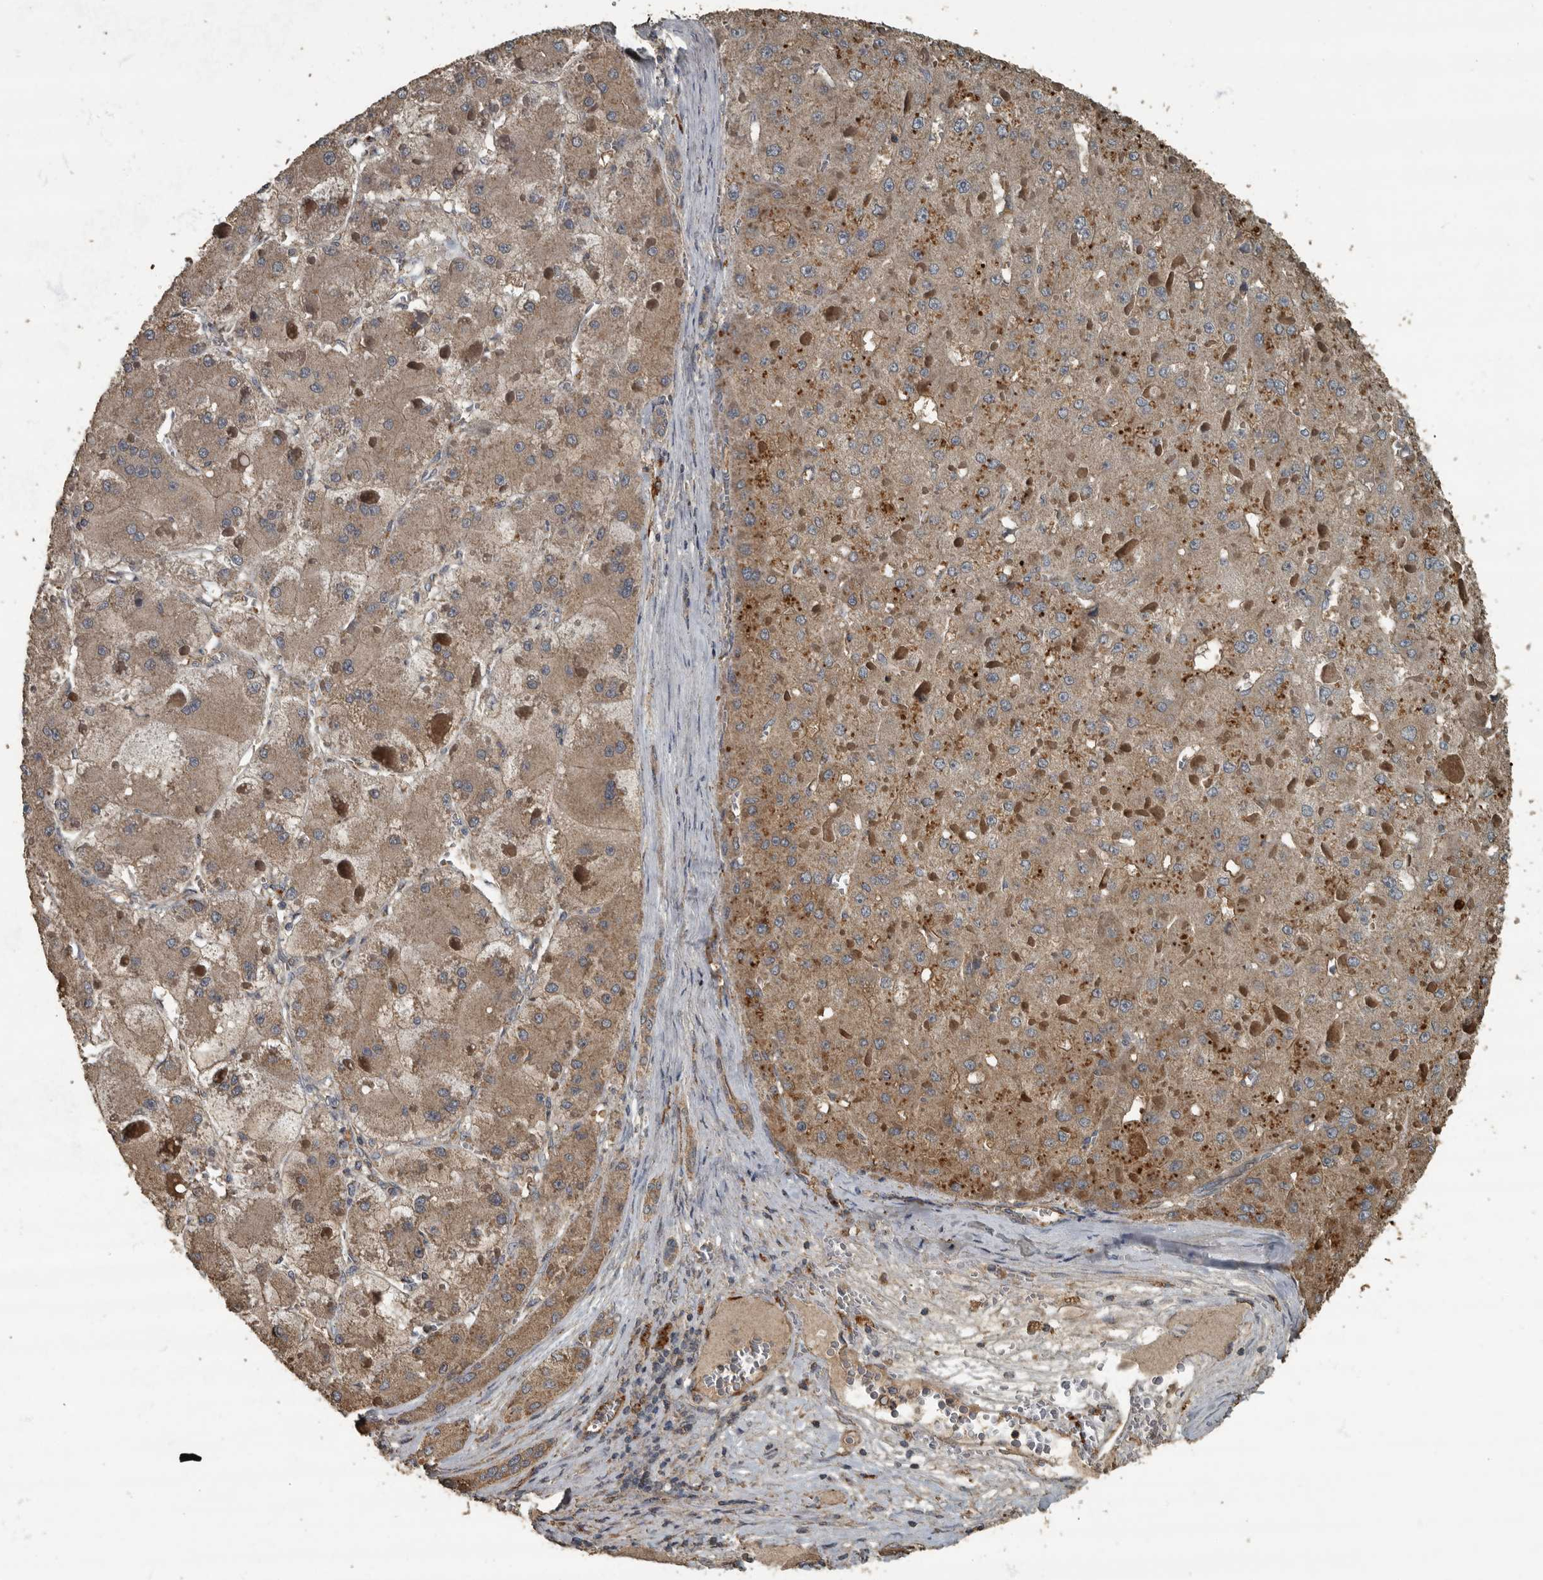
{"staining": {"intensity": "weak", "quantity": ">75%", "location": "cytoplasmic/membranous"}, "tissue": "liver cancer", "cell_type": "Tumor cells", "image_type": "cancer", "snomed": [{"axis": "morphology", "description": "Carcinoma, Hepatocellular, NOS"}, {"axis": "topography", "description": "Liver"}], "caption": "Liver cancer (hepatocellular carcinoma) tissue shows weak cytoplasmic/membranous expression in about >75% of tumor cells Using DAB (3,3'-diaminobenzidine) (brown) and hematoxylin (blue) stains, captured at high magnification using brightfield microscopy.", "gene": "IL15RA", "patient": {"sex": "female", "age": 73}}